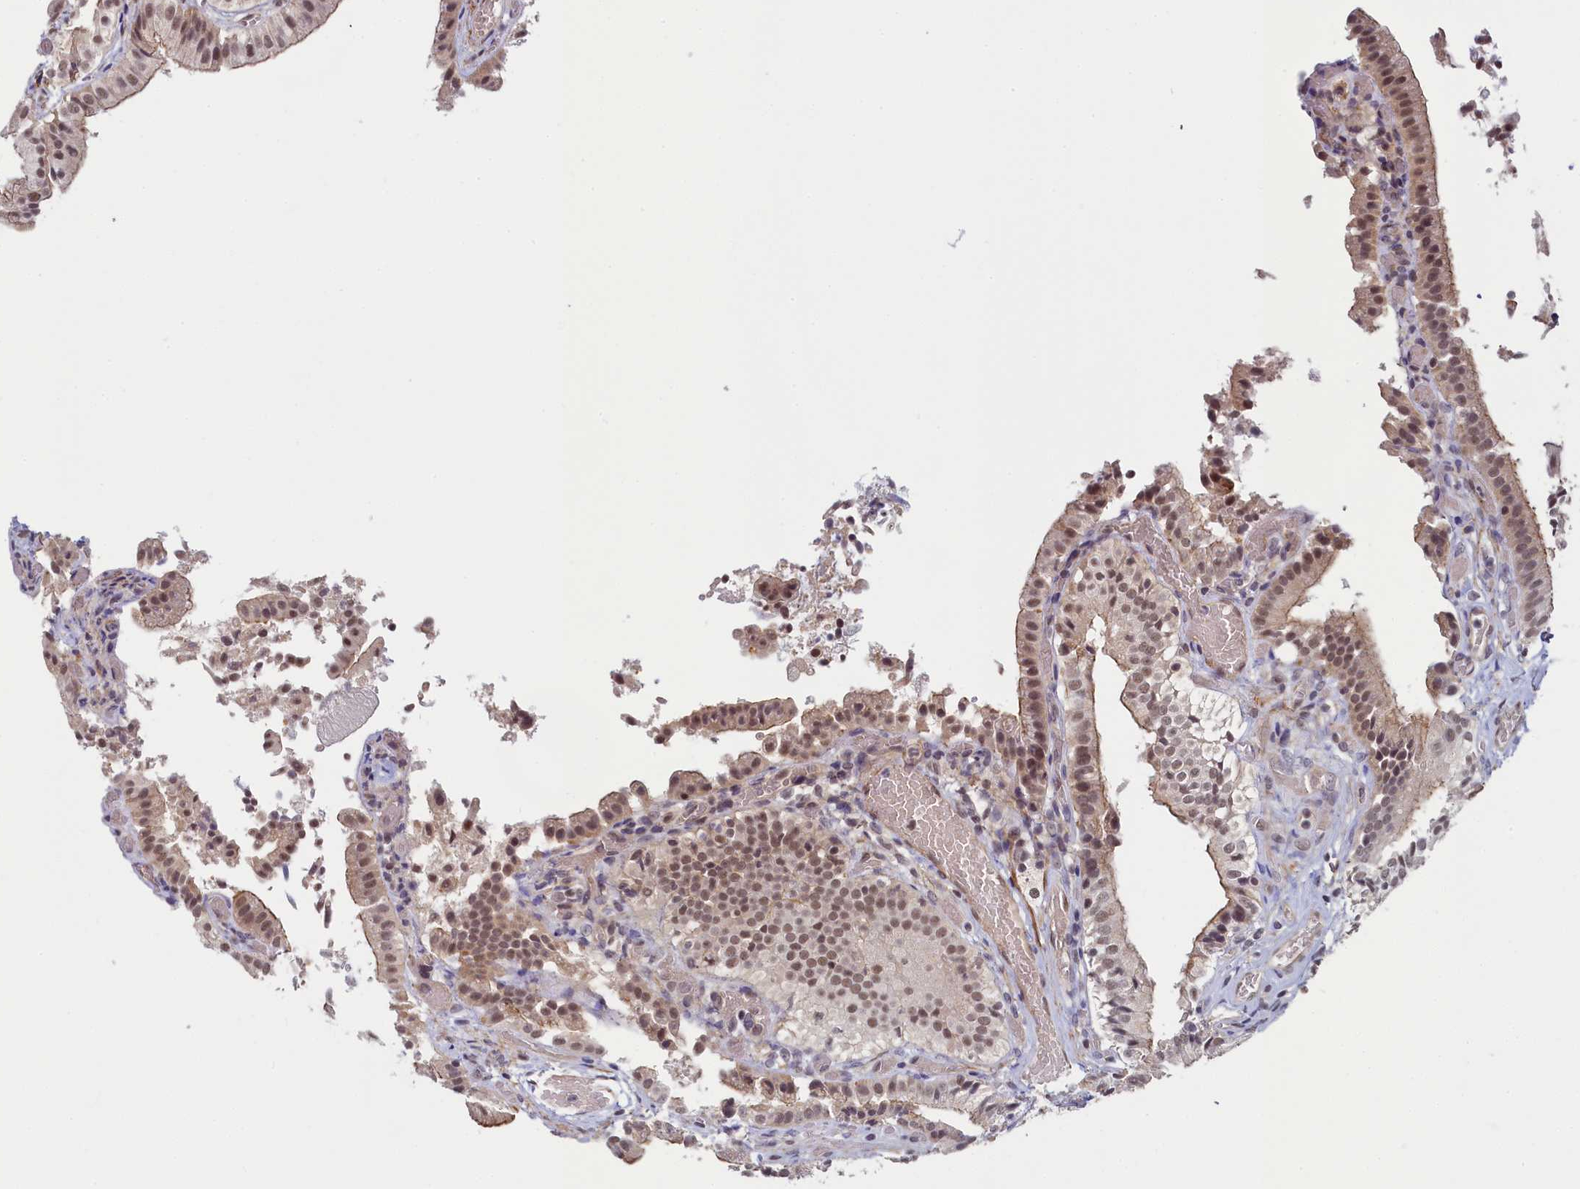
{"staining": {"intensity": "moderate", "quantity": ">75%", "location": "nuclear"}, "tissue": "gallbladder", "cell_type": "Glandular cells", "image_type": "normal", "snomed": [{"axis": "morphology", "description": "Normal tissue, NOS"}, {"axis": "topography", "description": "Gallbladder"}], "caption": "Approximately >75% of glandular cells in benign gallbladder reveal moderate nuclear protein expression as visualized by brown immunohistochemical staining.", "gene": "INTS14", "patient": {"sex": "female", "age": 47}}